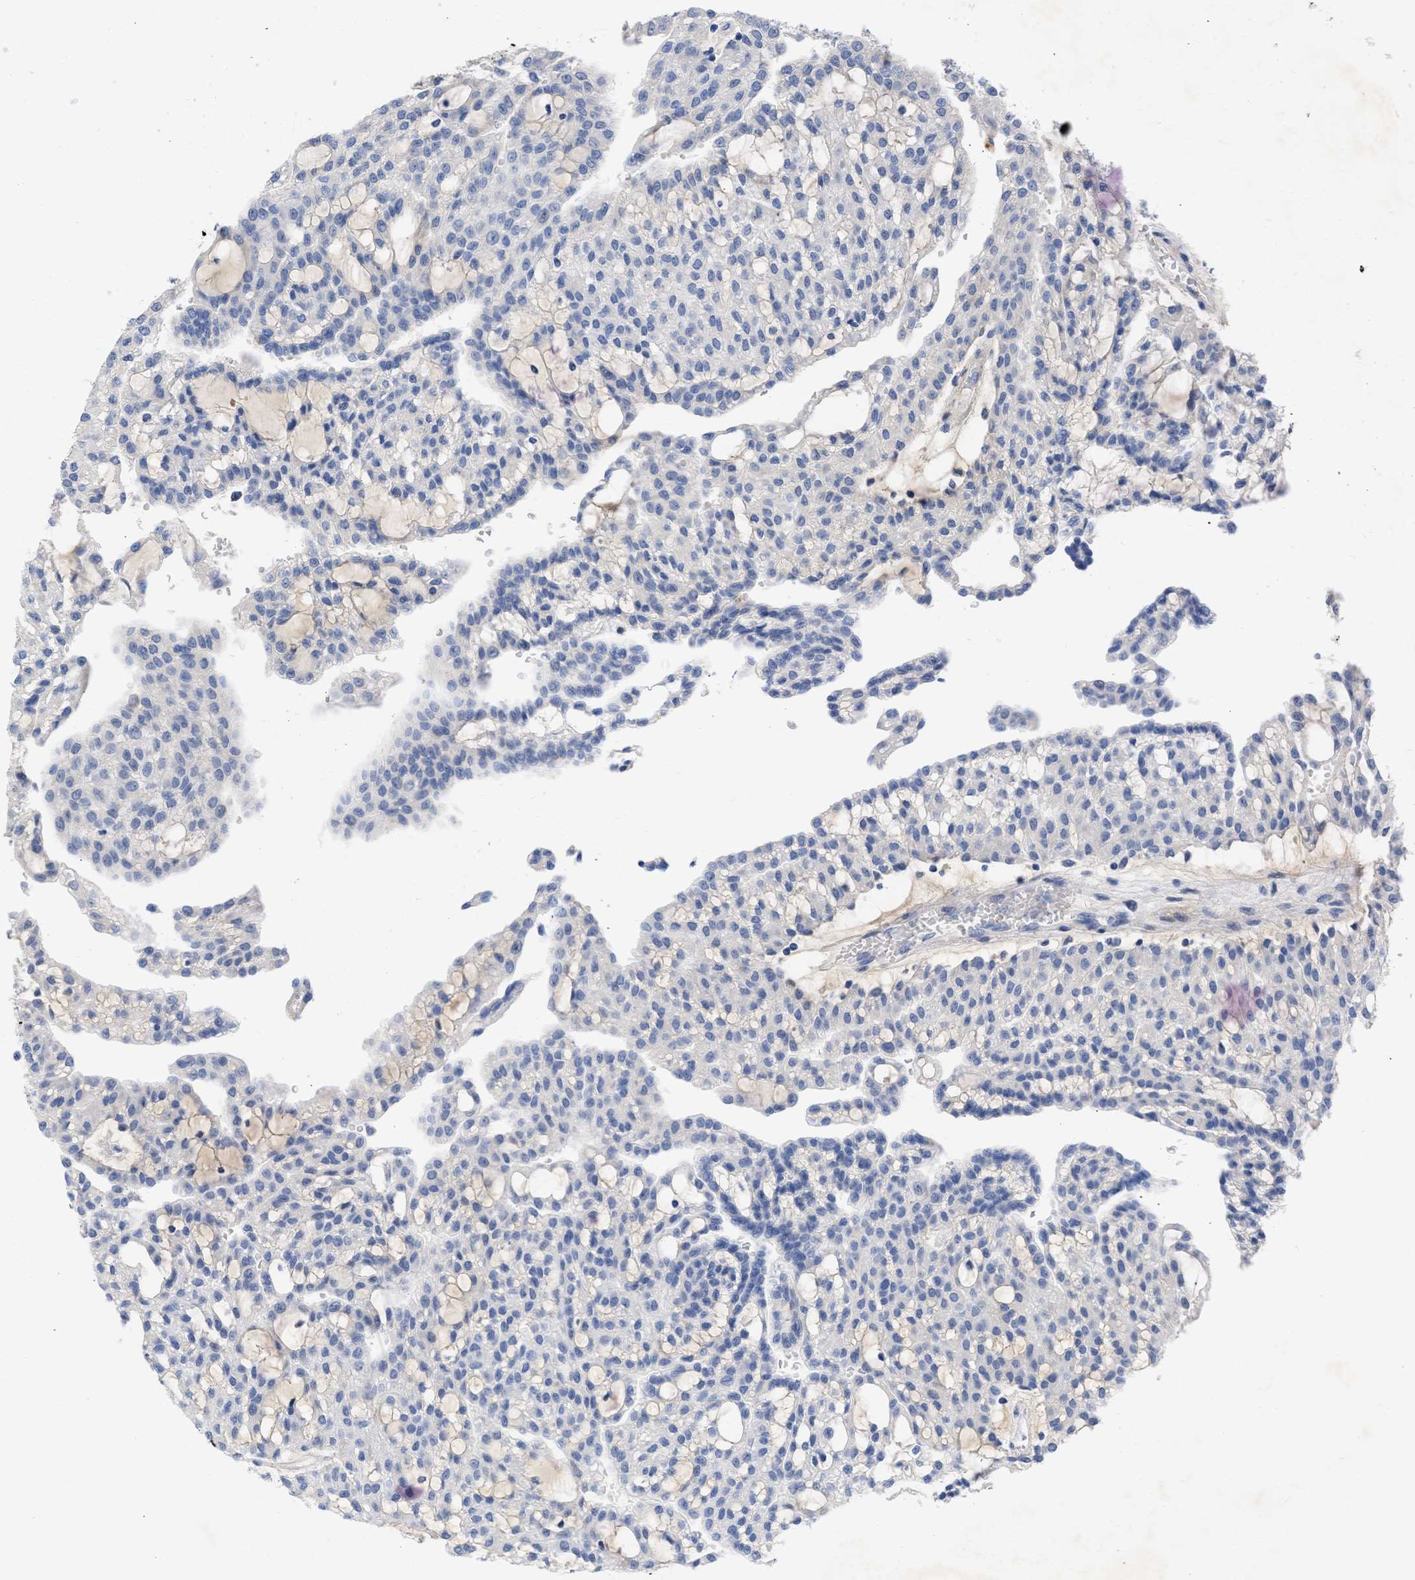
{"staining": {"intensity": "negative", "quantity": "none", "location": "none"}, "tissue": "renal cancer", "cell_type": "Tumor cells", "image_type": "cancer", "snomed": [{"axis": "morphology", "description": "Adenocarcinoma, NOS"}, {"axis": "topography", "description": "Kidney"}], "caption": "Tumor cells show no significant protein positivity in adenocarcinoma (renal). (DAB immunohistochemistry, high magnification).", "gene": "ARHGEF4", "patient": {"sex": "male", "age": 63}}